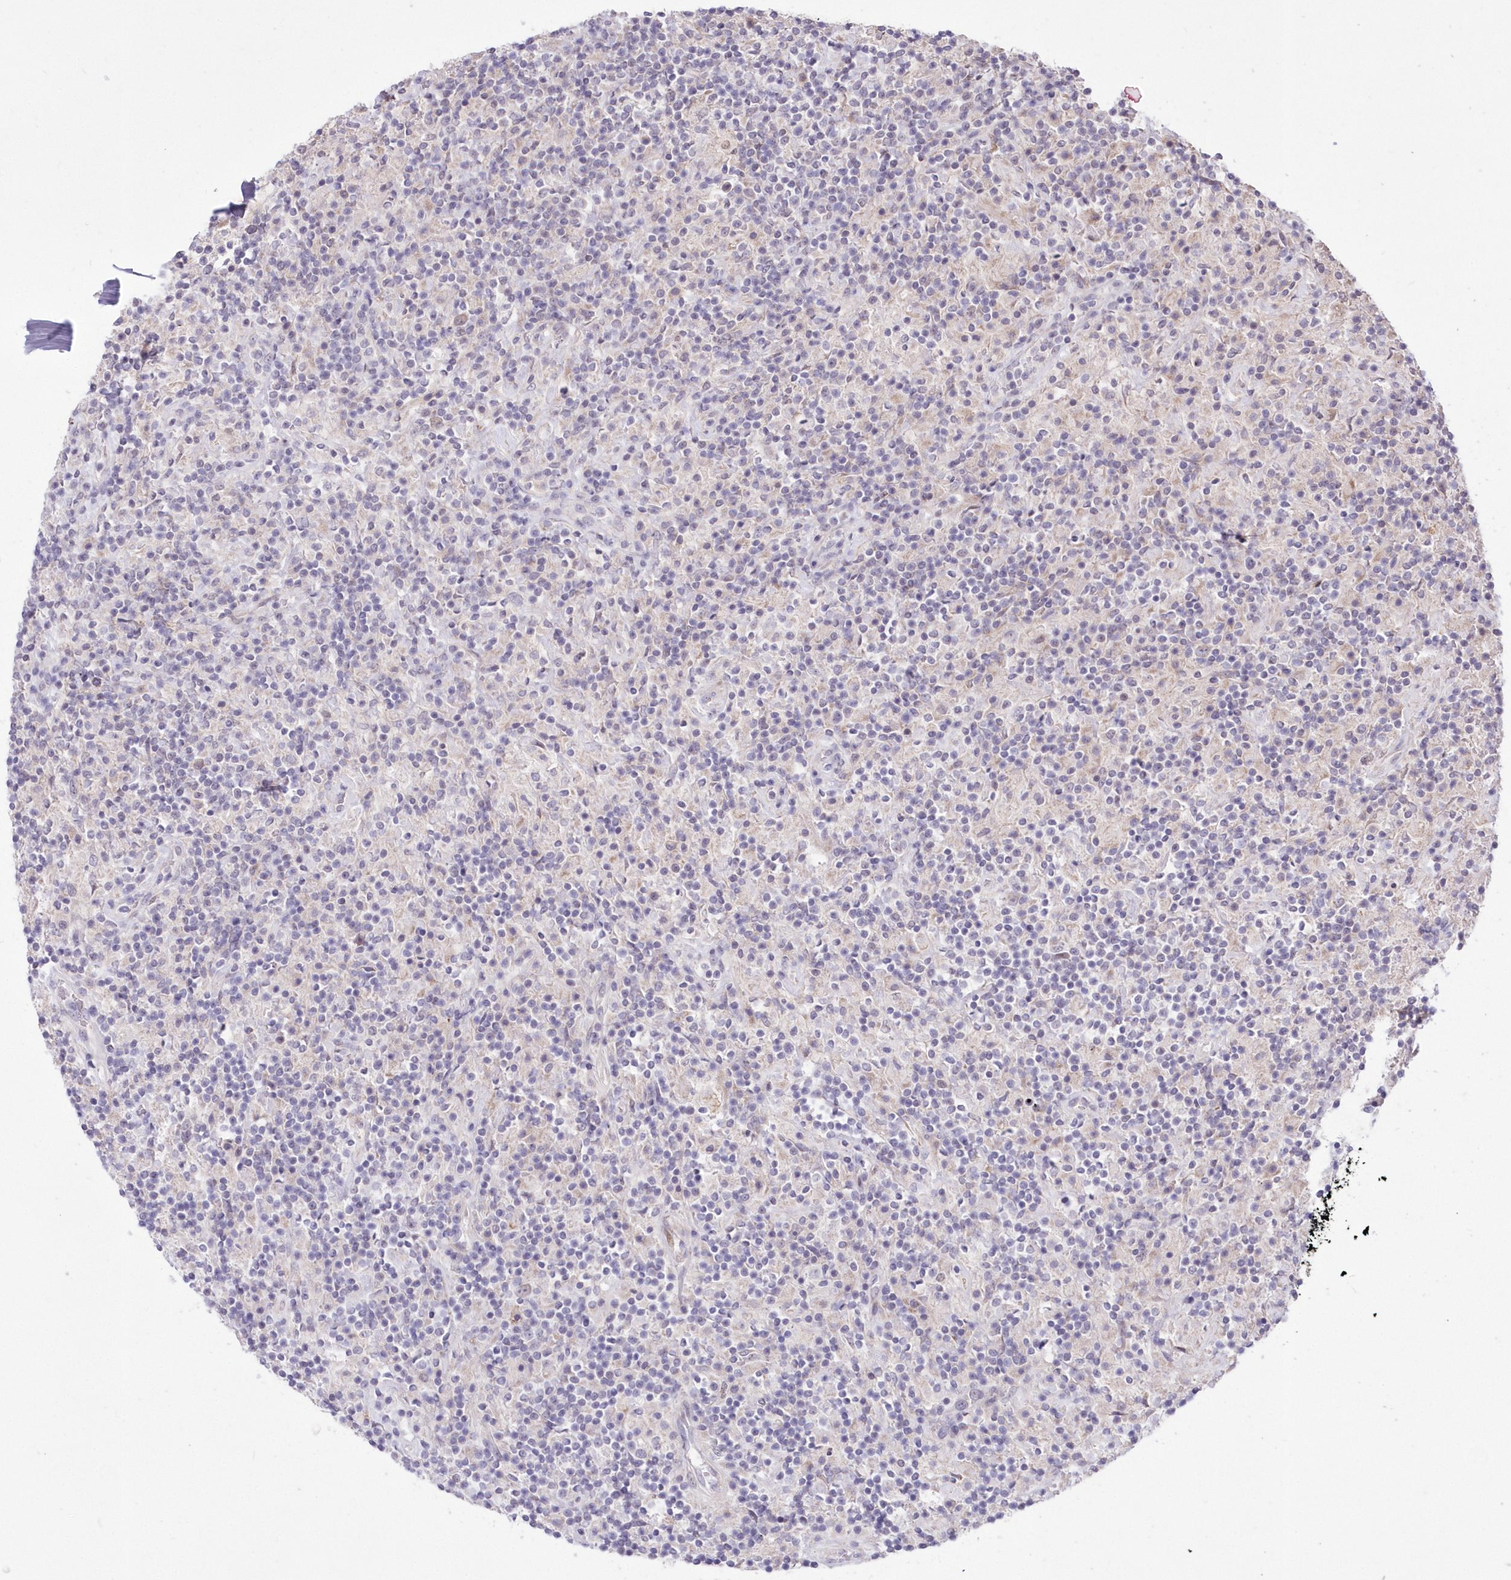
{"staining": {"intensity": "negative", "quantity": "none", "location": "none"}, "tissue": "lymphoma", "cell_type": "Tumor cells", "image_type": "cancer", "snomed": [{"axis": "morphology", "description": "Hodgkin's disease, NOS"}, {"axis": "topography", "description": "Lymph node"}], "caption": "Hodgkin's disease stained for a protein using IHC displays no expression tumor cells.", "gene": "FAM241B", "patient": {"sex": "male", "age": 70}}